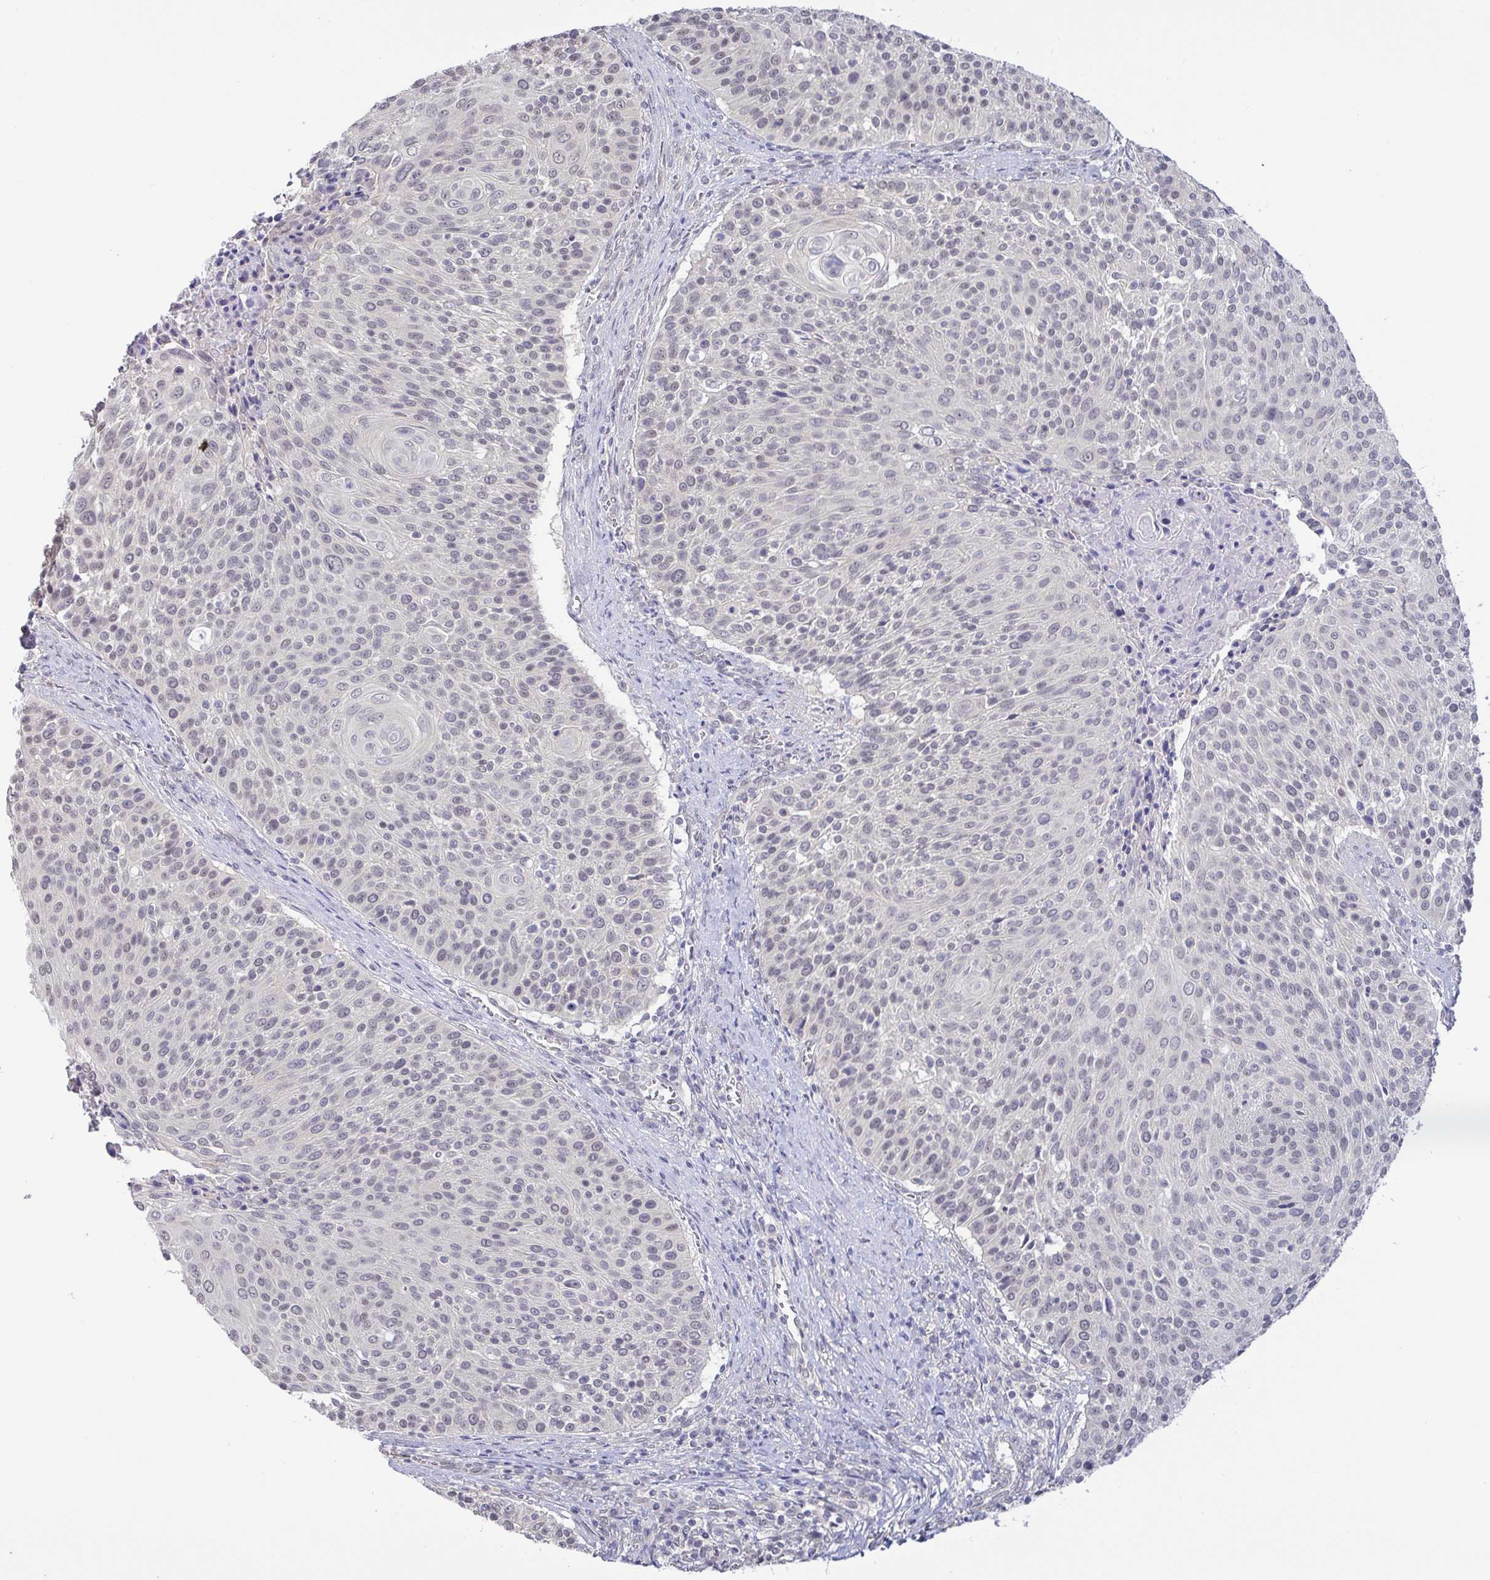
{"staining": {"intensity": "weak", "quantity": "<25%", "location": "nuclear"}, "tissue": "cervical cancer", "cell_type": "Tumor cells", "image_type": "cancer", "snomed": [{"axis": "morphology", "description": "Squamous cell carcinoma, NOS"}, {"axis": "topography", "description": "Cervix"}], "caption": "The image demonstrates no significant positivity in tumor cells of squamous cell carcinoma (cervical).", "gene": "HYPK", "patient": {"sex": "female", "age": 31}}